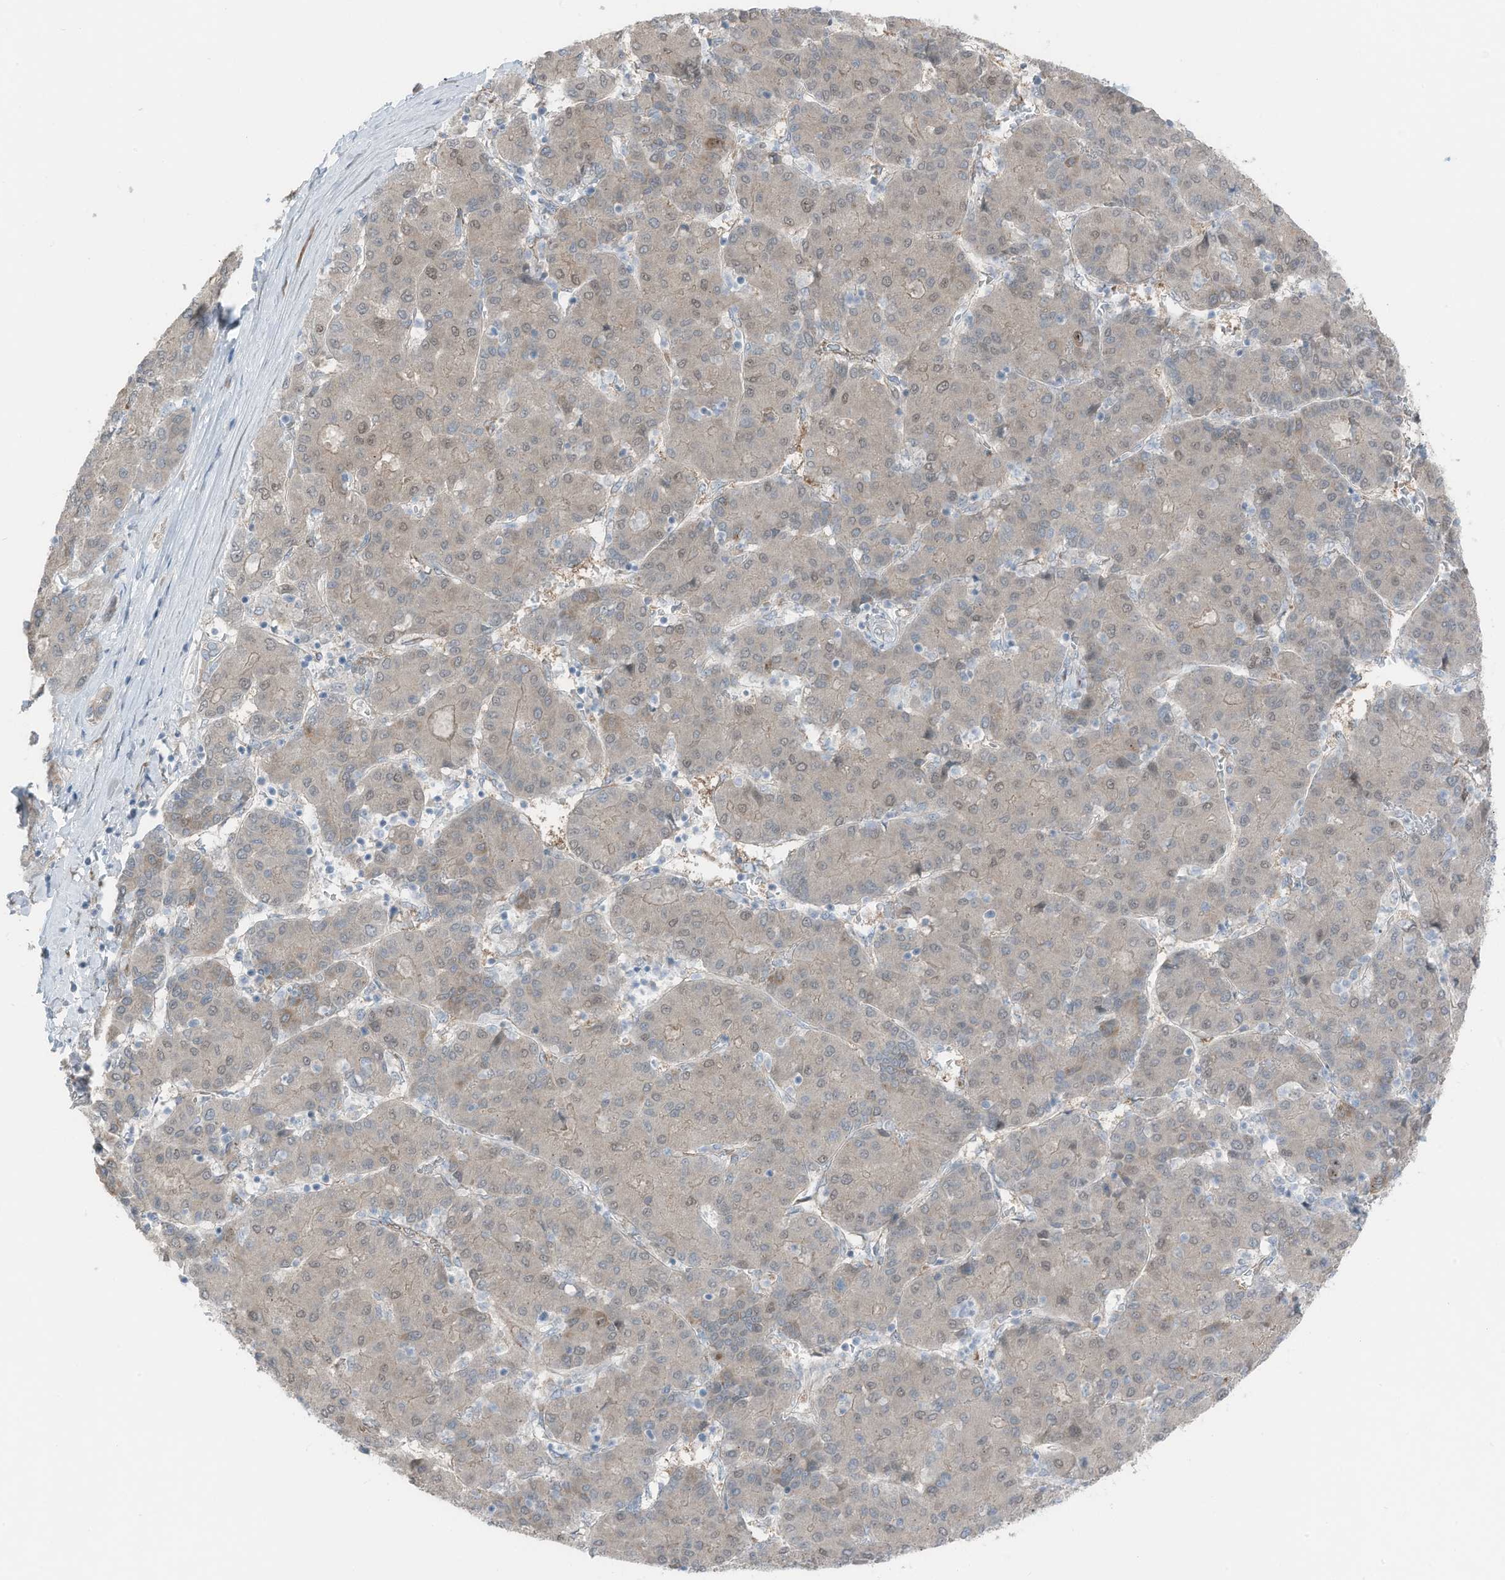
{"staining": {"intensity": "weak", "quantity": "25%-75%", "location": "nuclear"}, "tissue": "liver cancer", "cell_type": "Tumor cells", "image_type": "cancer", "snomed": [{"axis": "morphology", "description": "Carcinoma, Hepatocellular, NOS"}, {"axis": "topography", "description": "Liver"}], "caption": "Liver cancer stained for a protein (brown) demonstrates weak nuclear positive staining in approximately 25%-75% of tumor cells.", "gene": "ARHGEF33", "patient": {"sex": "male", "age": 65}}